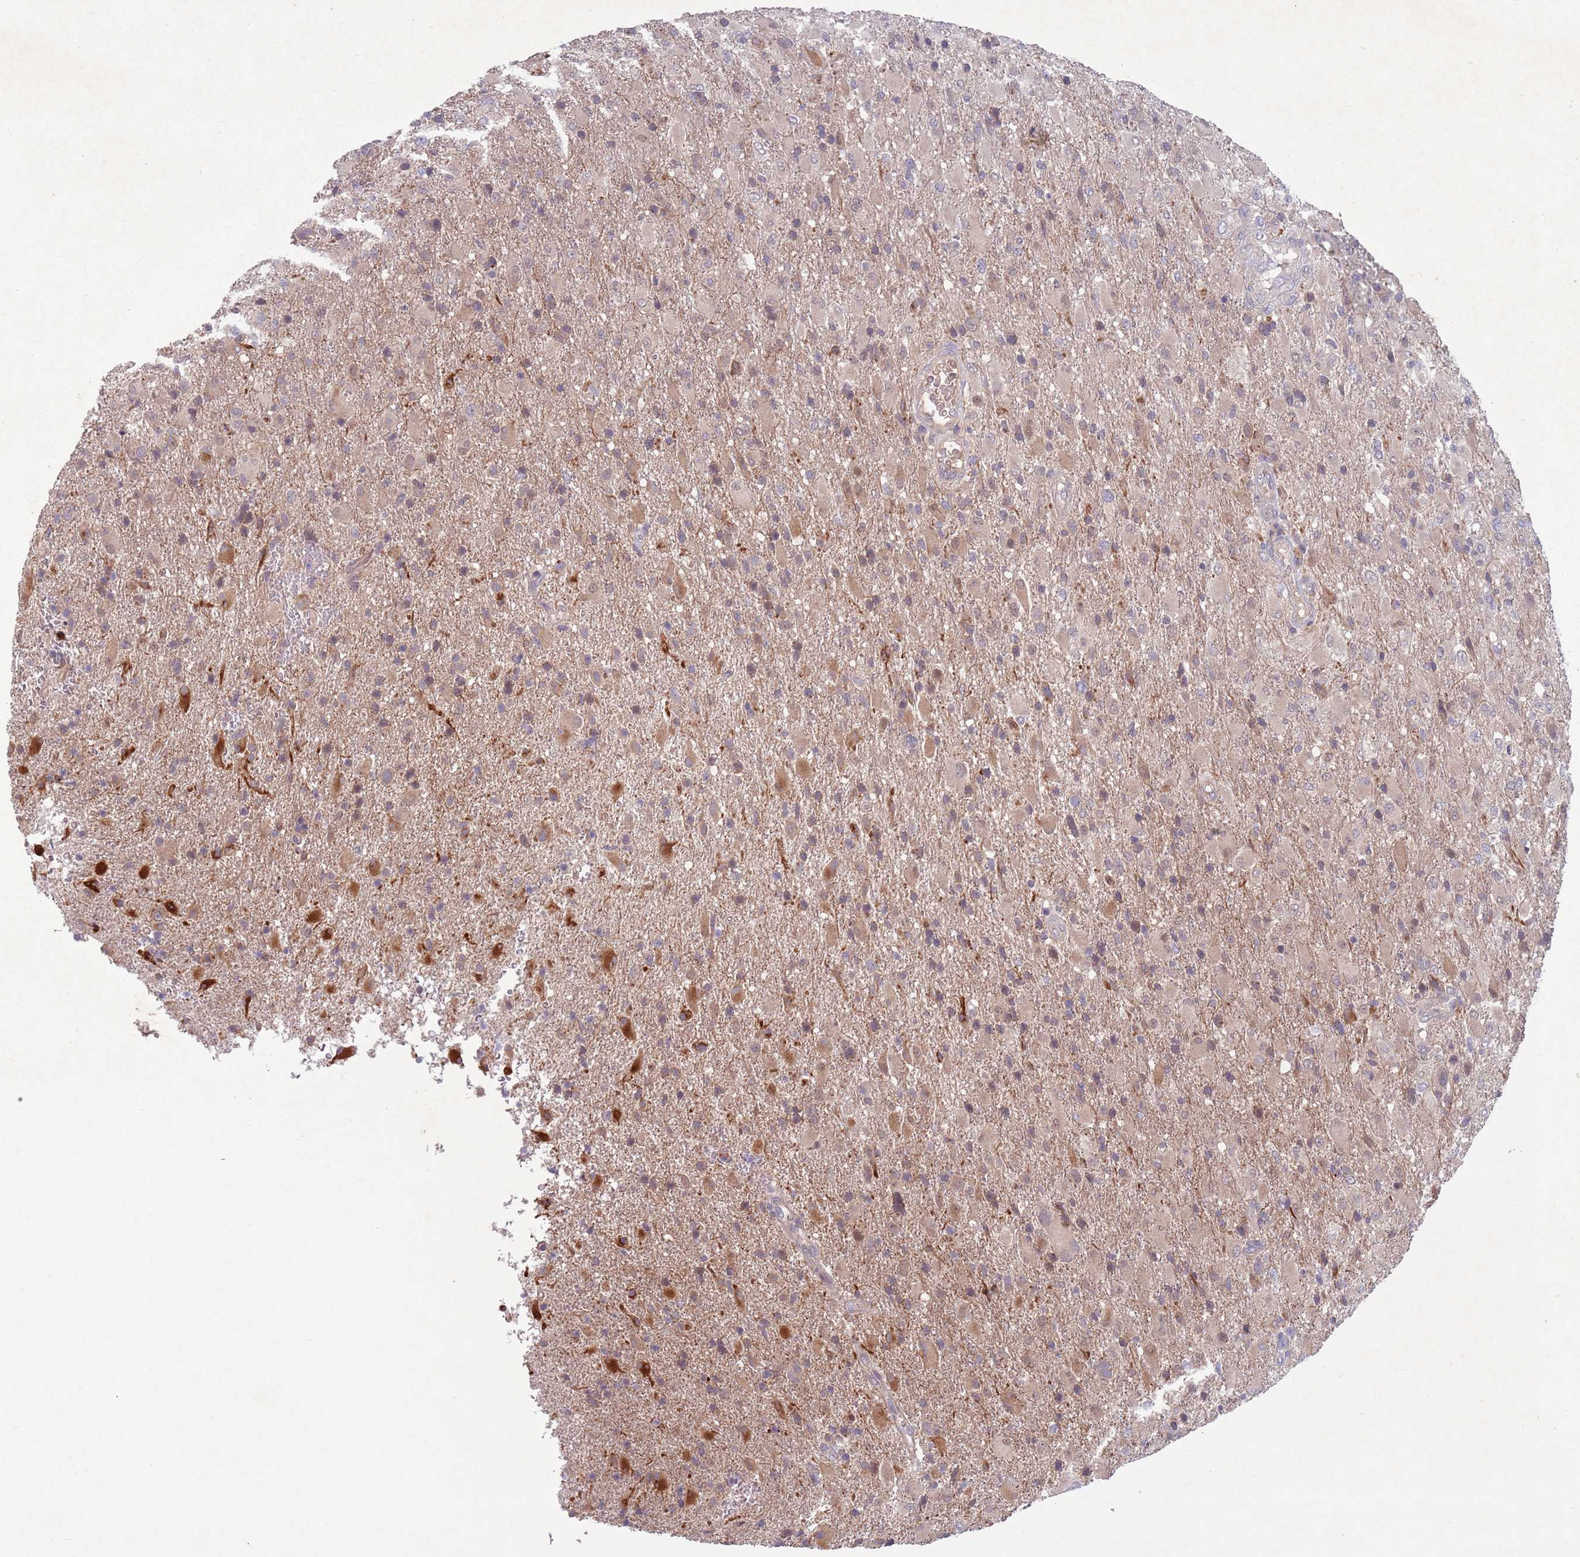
{"staining": {"intensity": "weak", "quantity": "25%-75%", "location": "cytoplasmic/membranous"}, "tissue": "glioma", "cell_type": "Tumor cells", "image_type": "cancer", "snomed": [{"axis": "morphology", "description": "Glioma, malignant, Low grade"}, {"axis": "topography", "description": "Brain"}], "caption": "Weak cytoplasmic/membranous expression is present in approximately 25%-75% of tumor cells in glioma.", "gene": "TYW1", "patient": {"sex": "male", "age": 65}}